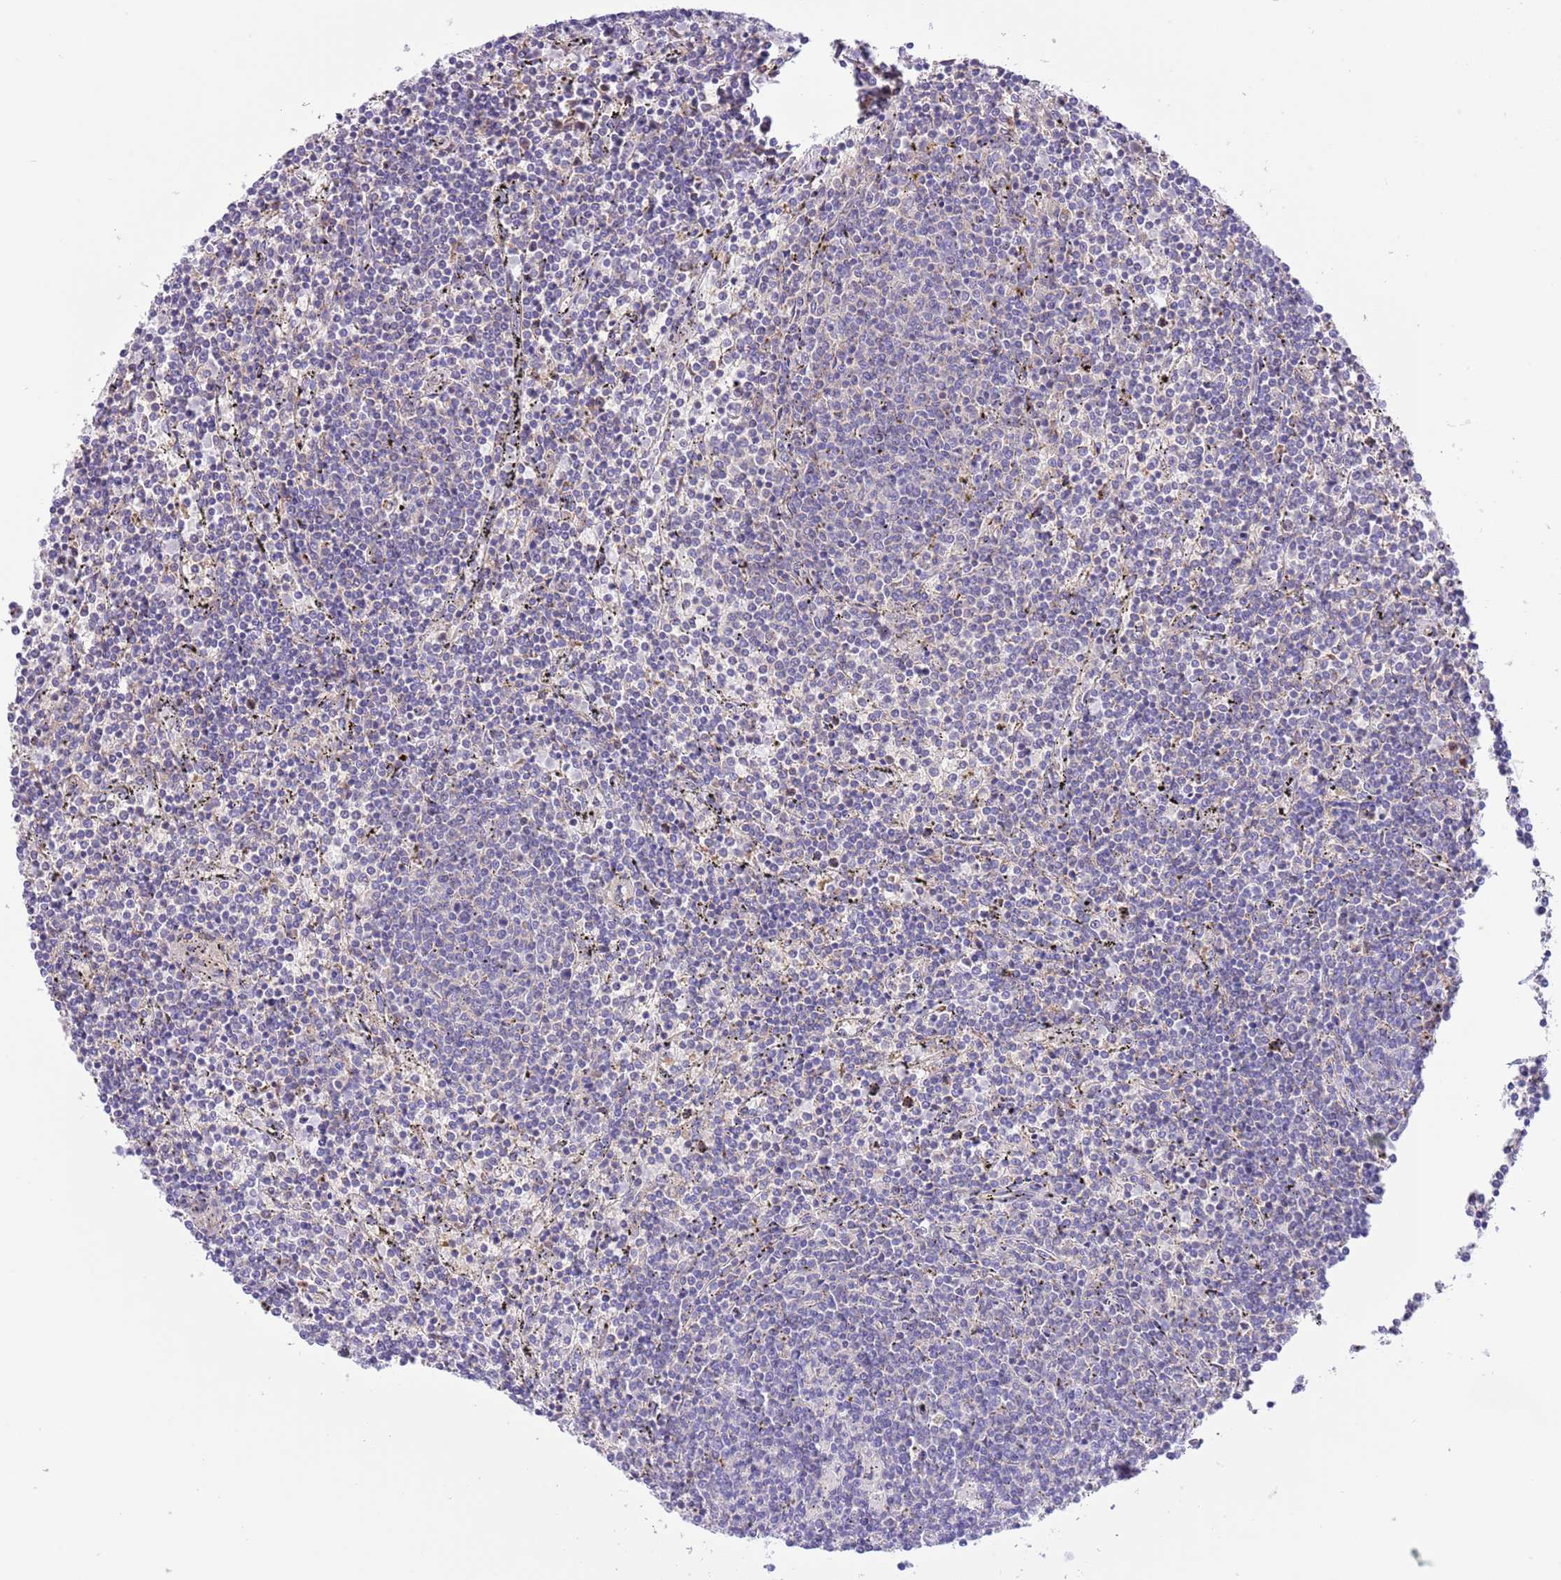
{"staining": {"intensity": "negative", "quantity": "none", "location": "none"}, "tissue": "lymphoma", "cell_type": "Tumor cells", "image_type": "cancer", "snomed": [{"axis": "morphology", "description": "Malignant lymphoma, non-Hodgkin's type, Low grade"}, {"axis": "topography", "description": "Spleen"}], "caption": "Image shows no protein expression in tumor cells of lymphoma tissue. Nuclei are stained in blue.", "gene": "SS18L2", "patient": {"sex": "female", "age": 50}}